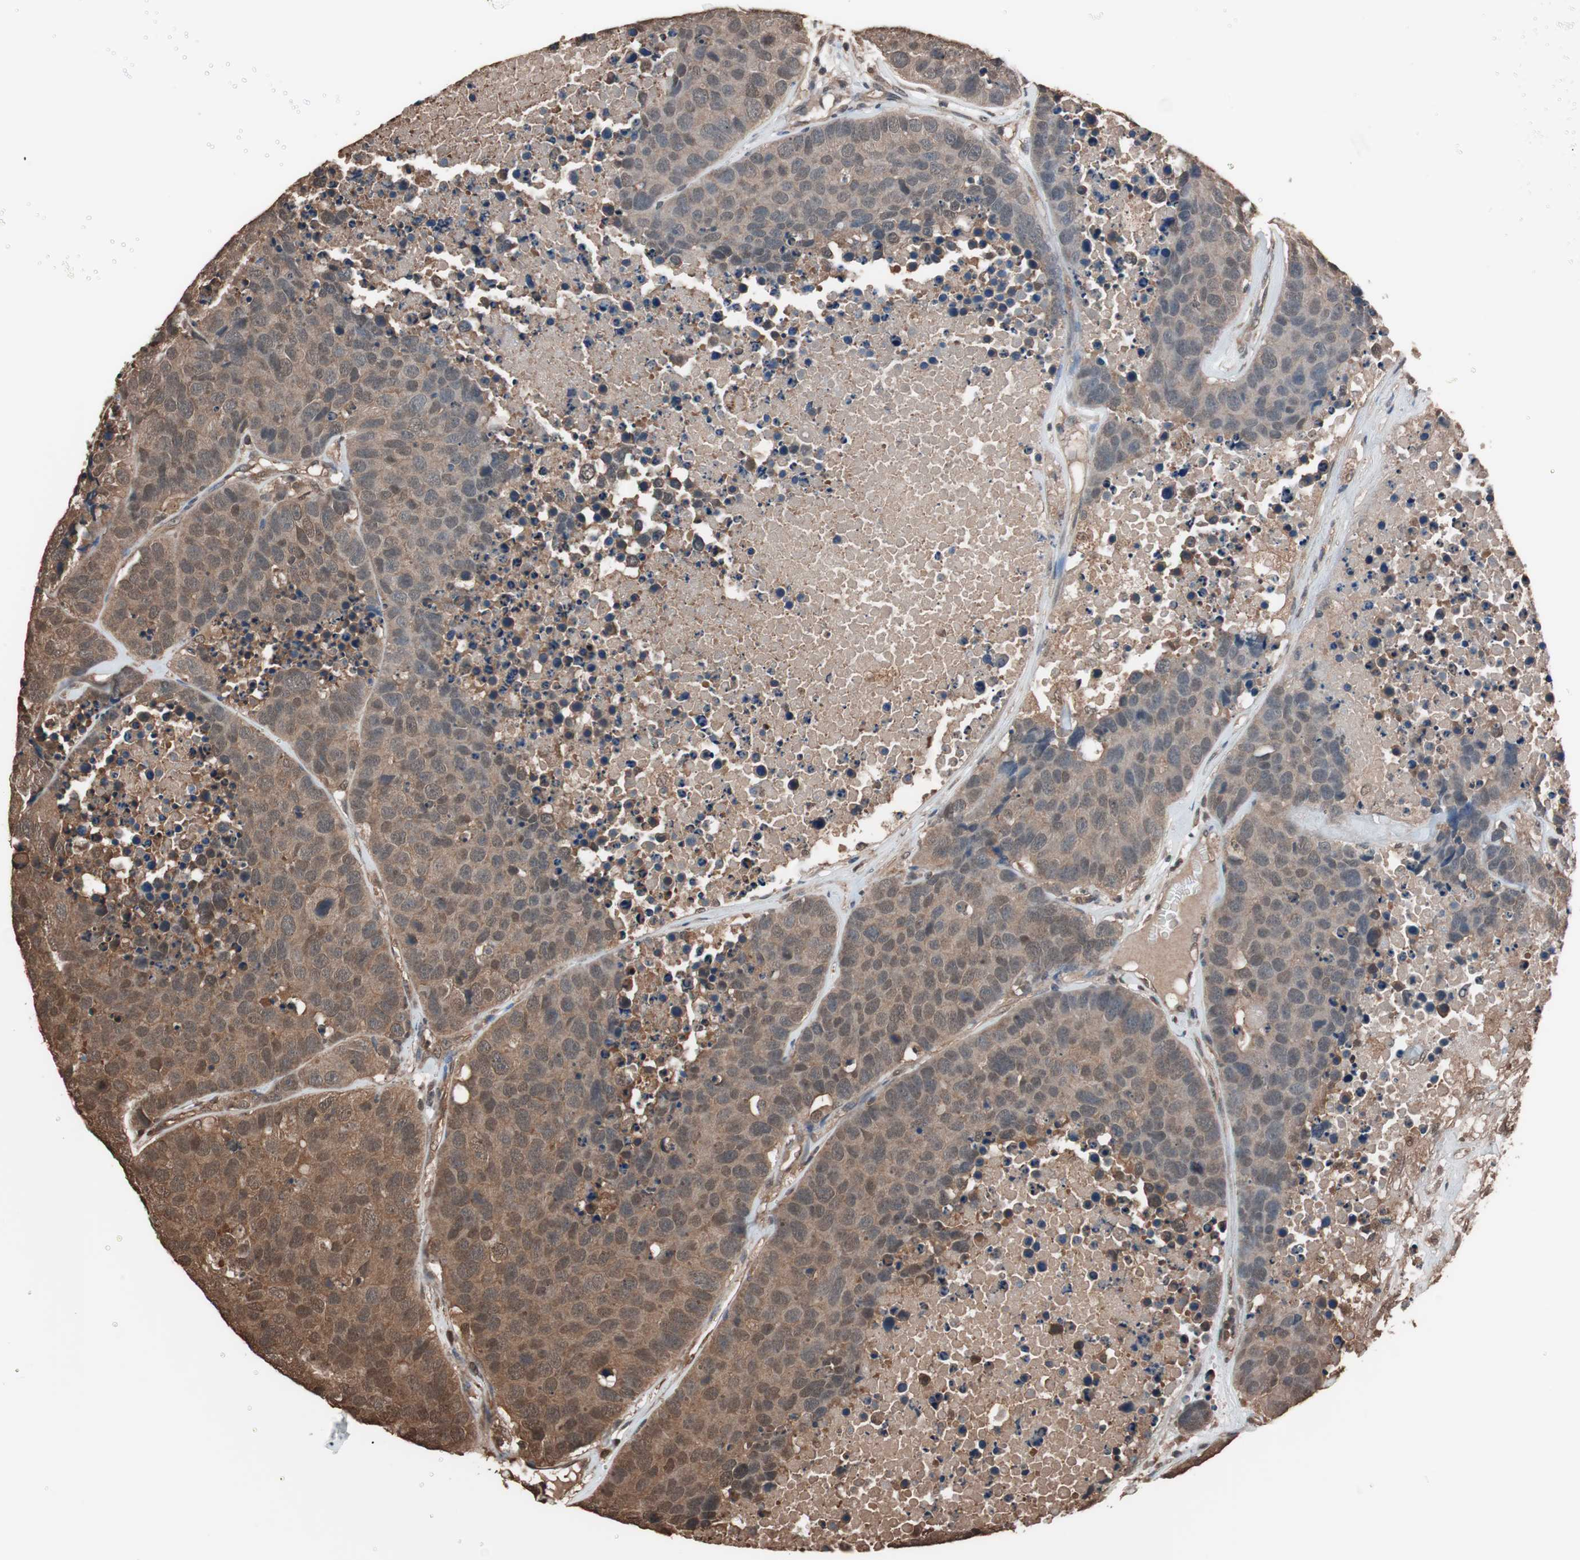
{"staining": {"intensity": "moderate", "quantity": ">75%", "location": "cytoplasmic/membranous"}, "tissue": "carcinoid", "cell_type": "Tumor cells", "image_type": "cancer", "snomed": [{"axis": "morphology", "description": "Carcinoid, malignant, NOS"}, {"axis": "topography", "description": "Lung"}], "caption": "Immunohistochemistry (IHC) (DAB (3,3'-diaminobenzidine)) staining of human carcinoid (malignant) demonstrates moderate cytoplasmic/membranous protein positivity in approximately >75% of tumor cells. The staining was performed using DAB, with brown indicating positive protein expression. Nuclei are stained blue with hematoxylin.", "gene": "CALM2", "patient": {"sex": "male", "age": 60}}